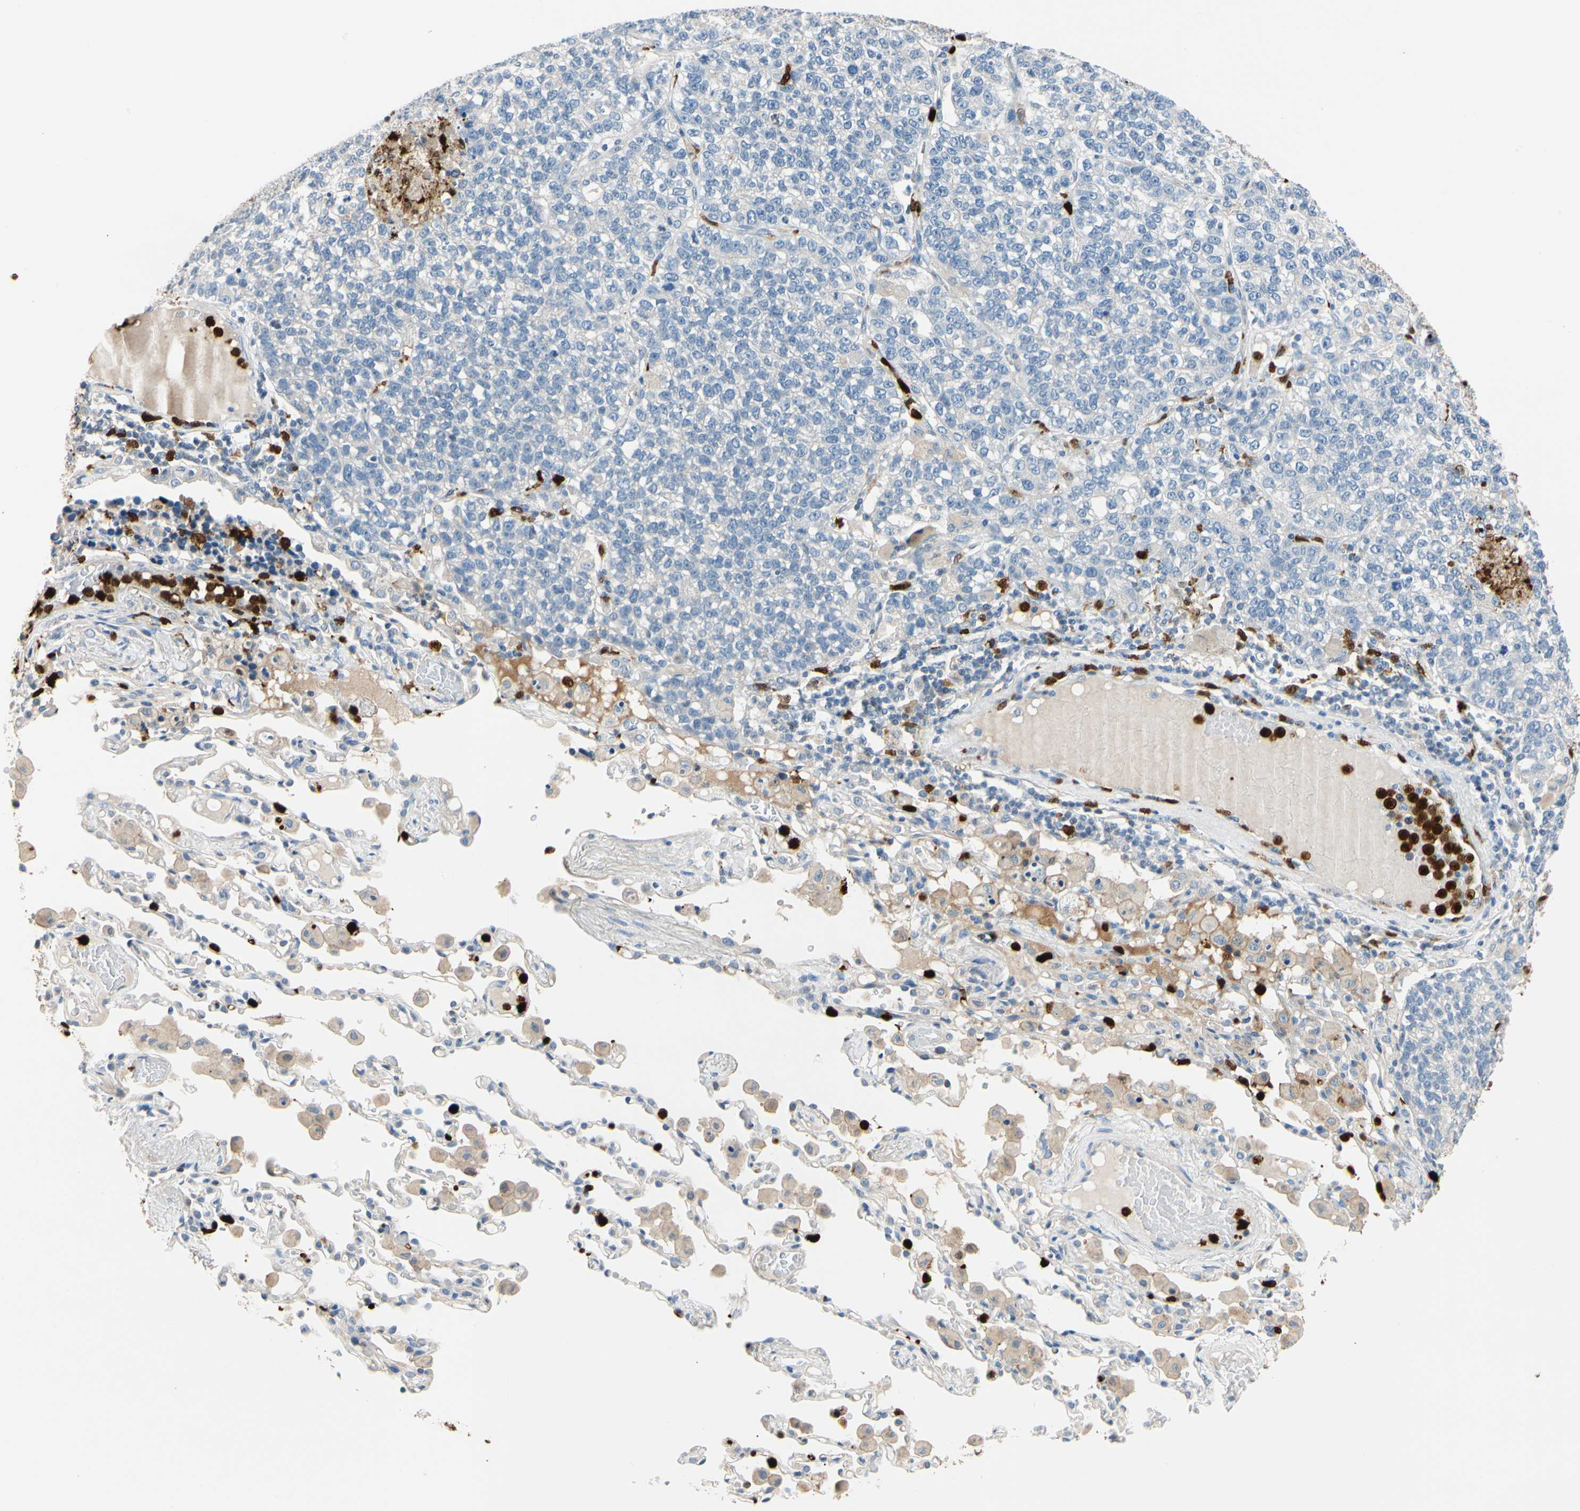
{"staining": {"intensity": "negative", "quantity": "none", "location": "none"}, "tissue": "lung cancer", "cell_type": "Tumor cells", "image_type": "cancer", "snomed": [{"axis": "morphology", "description": "Adenocarcinoma, NOS"}, {"axis": "topography", "description": "Lung"}], "caption": "High power microscopy histopathology image of an immunohistochemistry (IHC) photomicrograph of lung cancer, revealing no significant expression in tumor cells.", "gene": "TRAF5", "patient": {"sex": "male", "age": 49}}